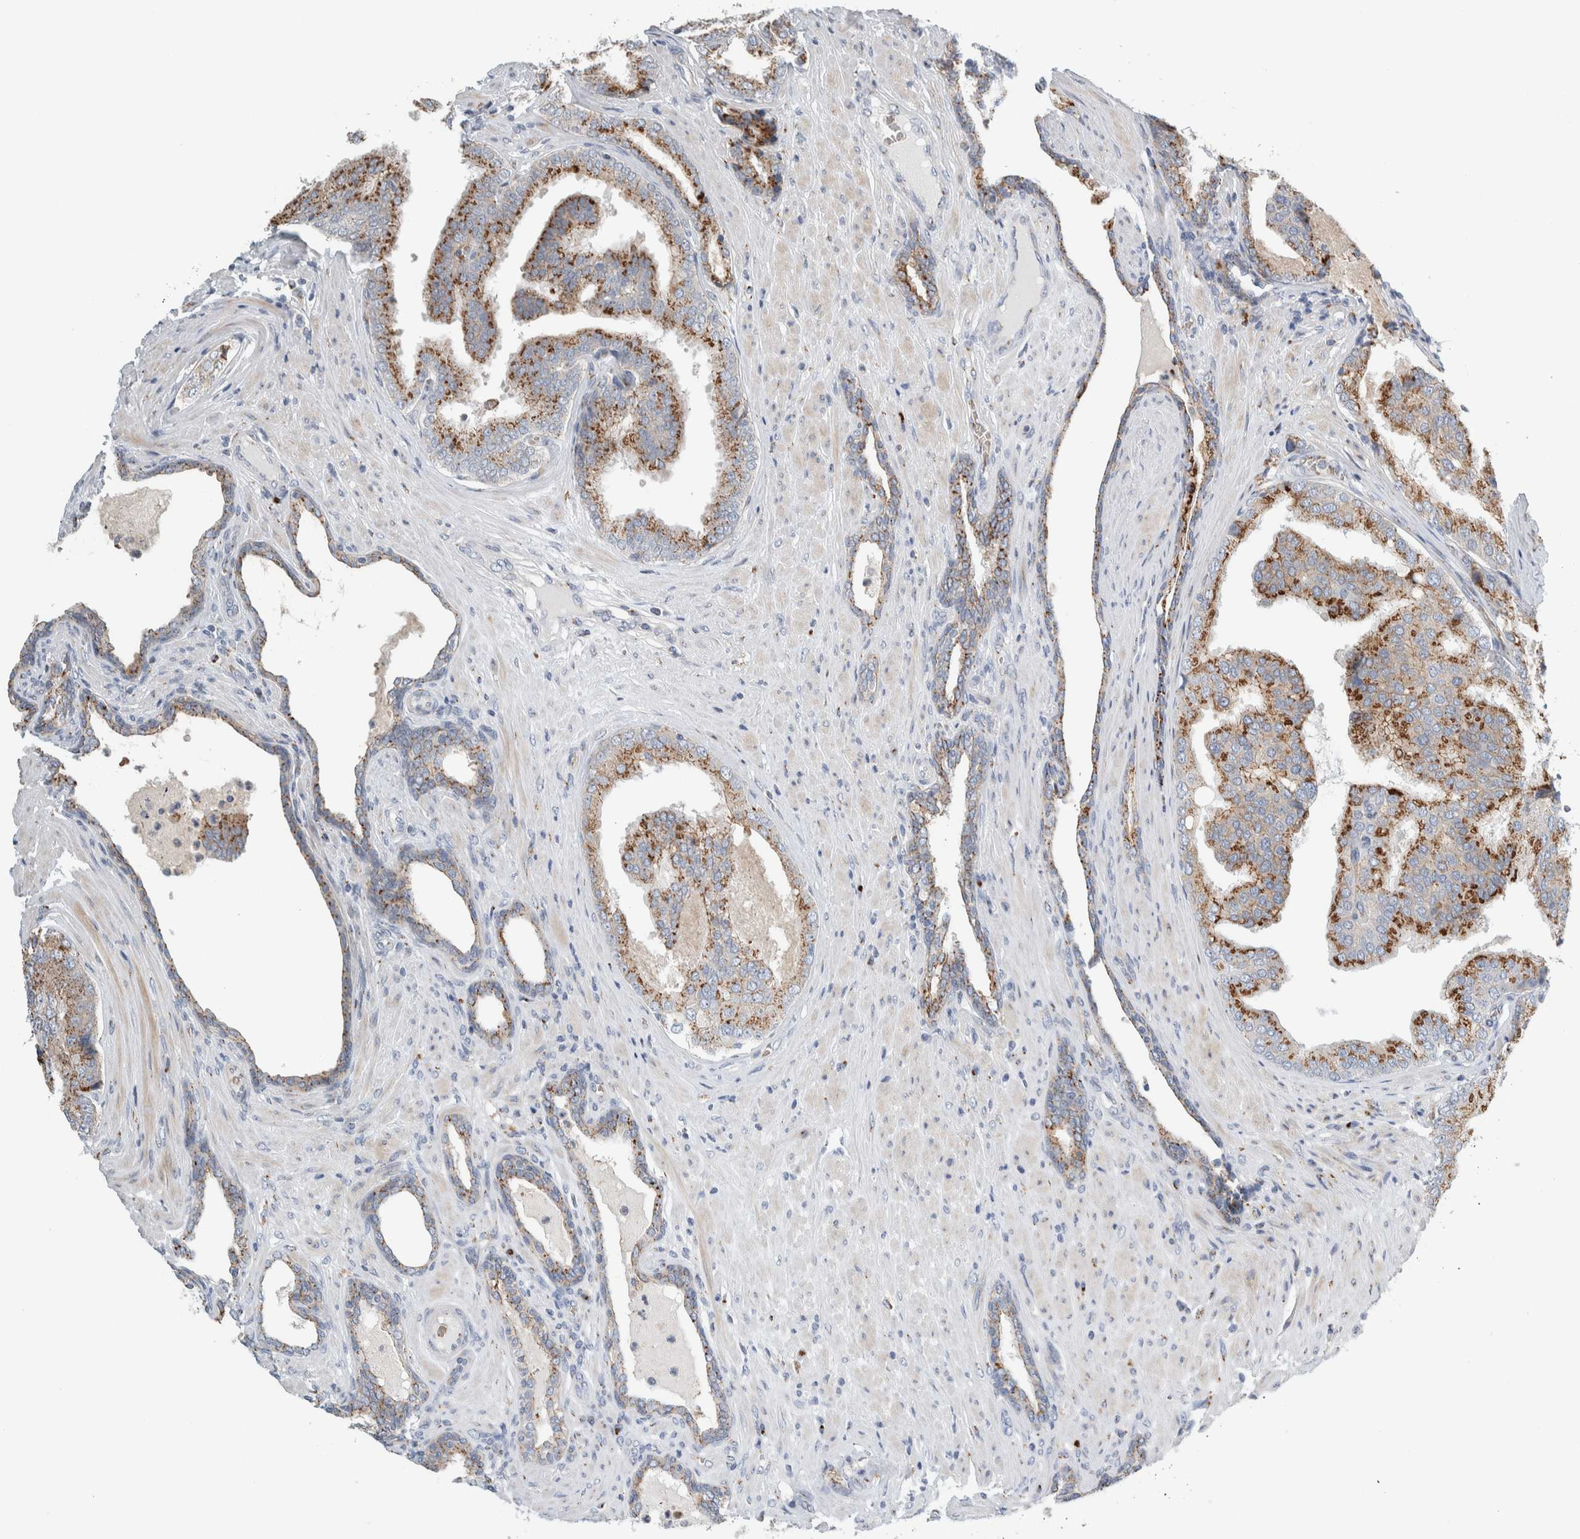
{"staining": {"intensity": "moderate", "quantity": "25%-75%", "location": "cytoplasmic/membranous"}, "tissue": "prostate cancer", "cell_type": "Tumor cells", "image_type": "cancer", "snomed": [{"axis": "morphology", "description": "Adenocarcinoma, High grade"}, {"axis": "topography", "description": "Prostate"}], "caption": "This is a histology image of immunohistochemistry staining of prostate cancer, which shows moderate staining in the cytoplasmic/membranous of tumor cells.", "gene": "SLC38A10", "patient": {"sex": "male", "age": 50}}